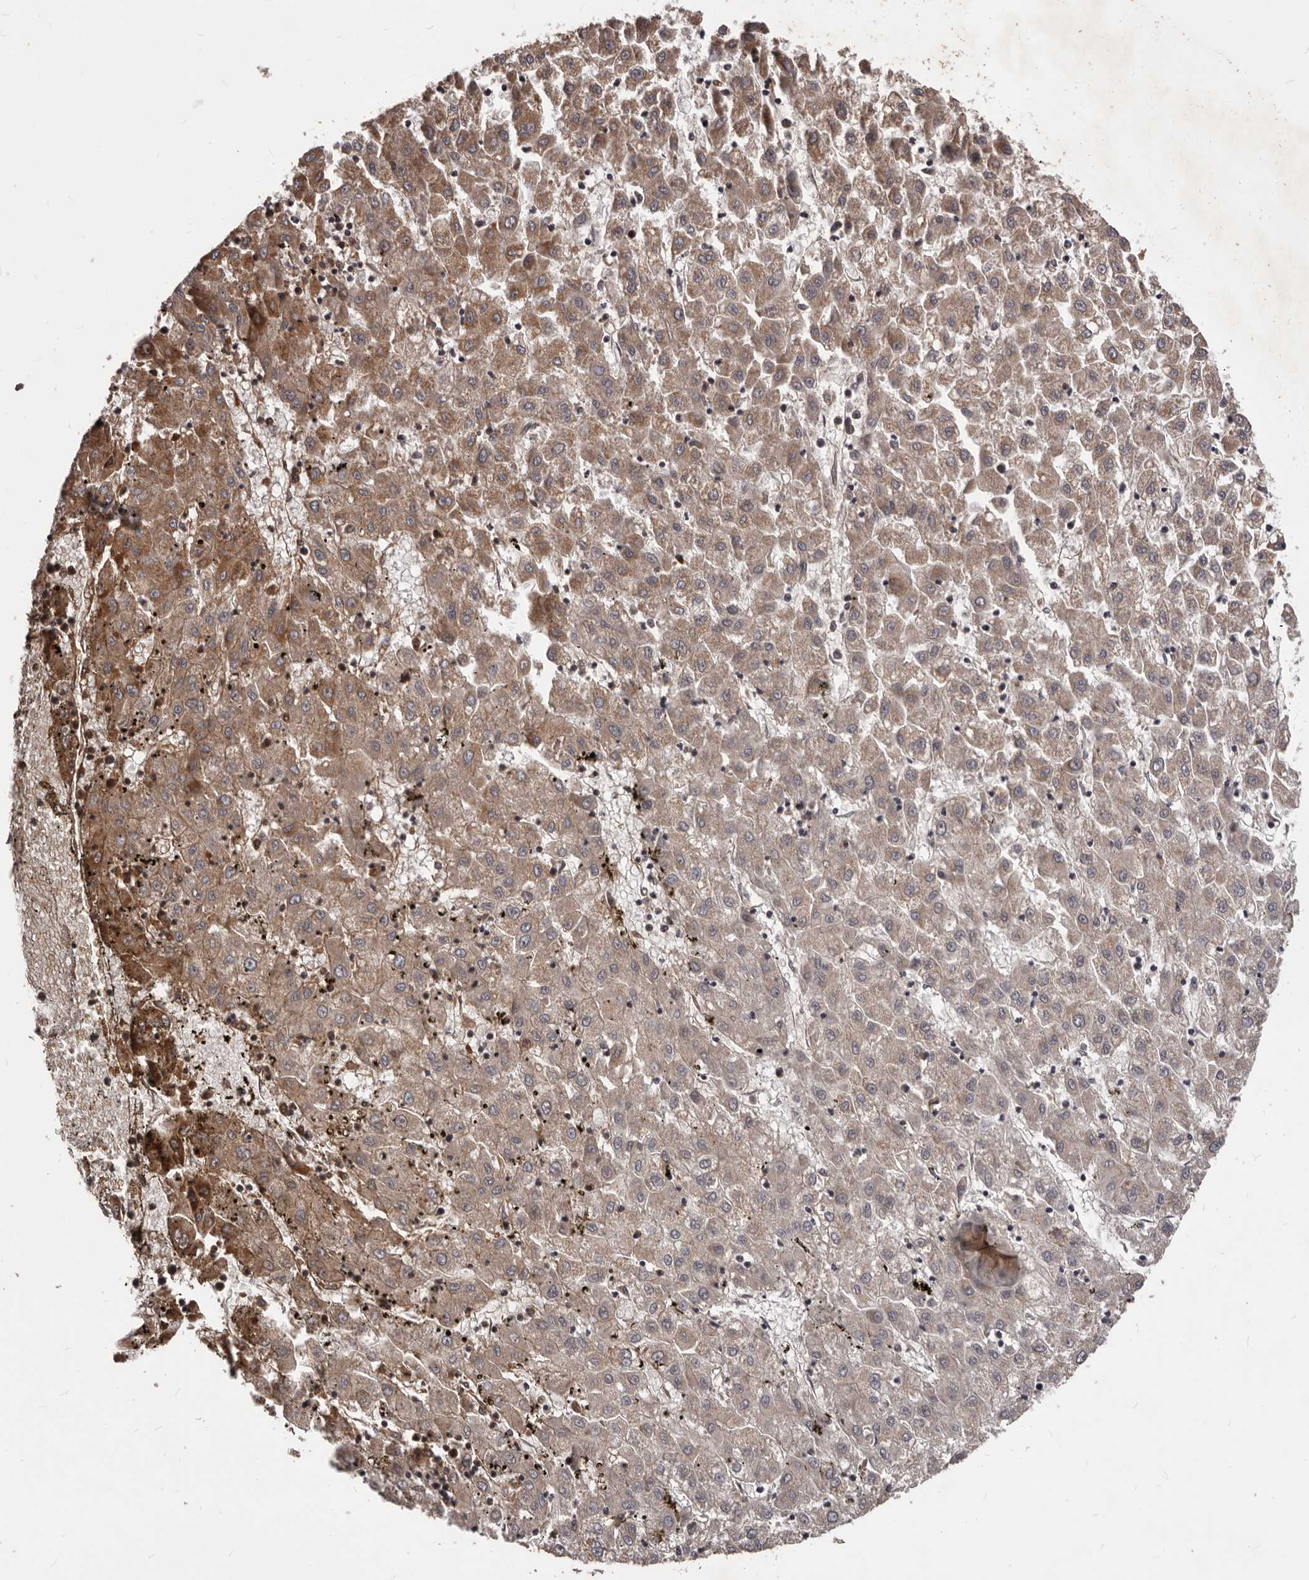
{"staining": {"intensity": "moderate", "quantity": ">75%", "location": "cytoplasmic/membranous"}, "tissue": "liver cancer", "cell_type": "Tumor cells", "image_type": "cancer", "snomed": [{"axis": "morphology", "description": "Carcinoma, Hepatocellular, NOS"}, {"axis": "topography", "description": "Liver"}], "caption": "Protein analysis of hepatocellular carcinoma (liver) tissue displays moderate cytoplasmic/membranous expression in about >75% of tumor cells.", "gene": "GABPB2", "patient": {"sex": "male", "age": 72}}